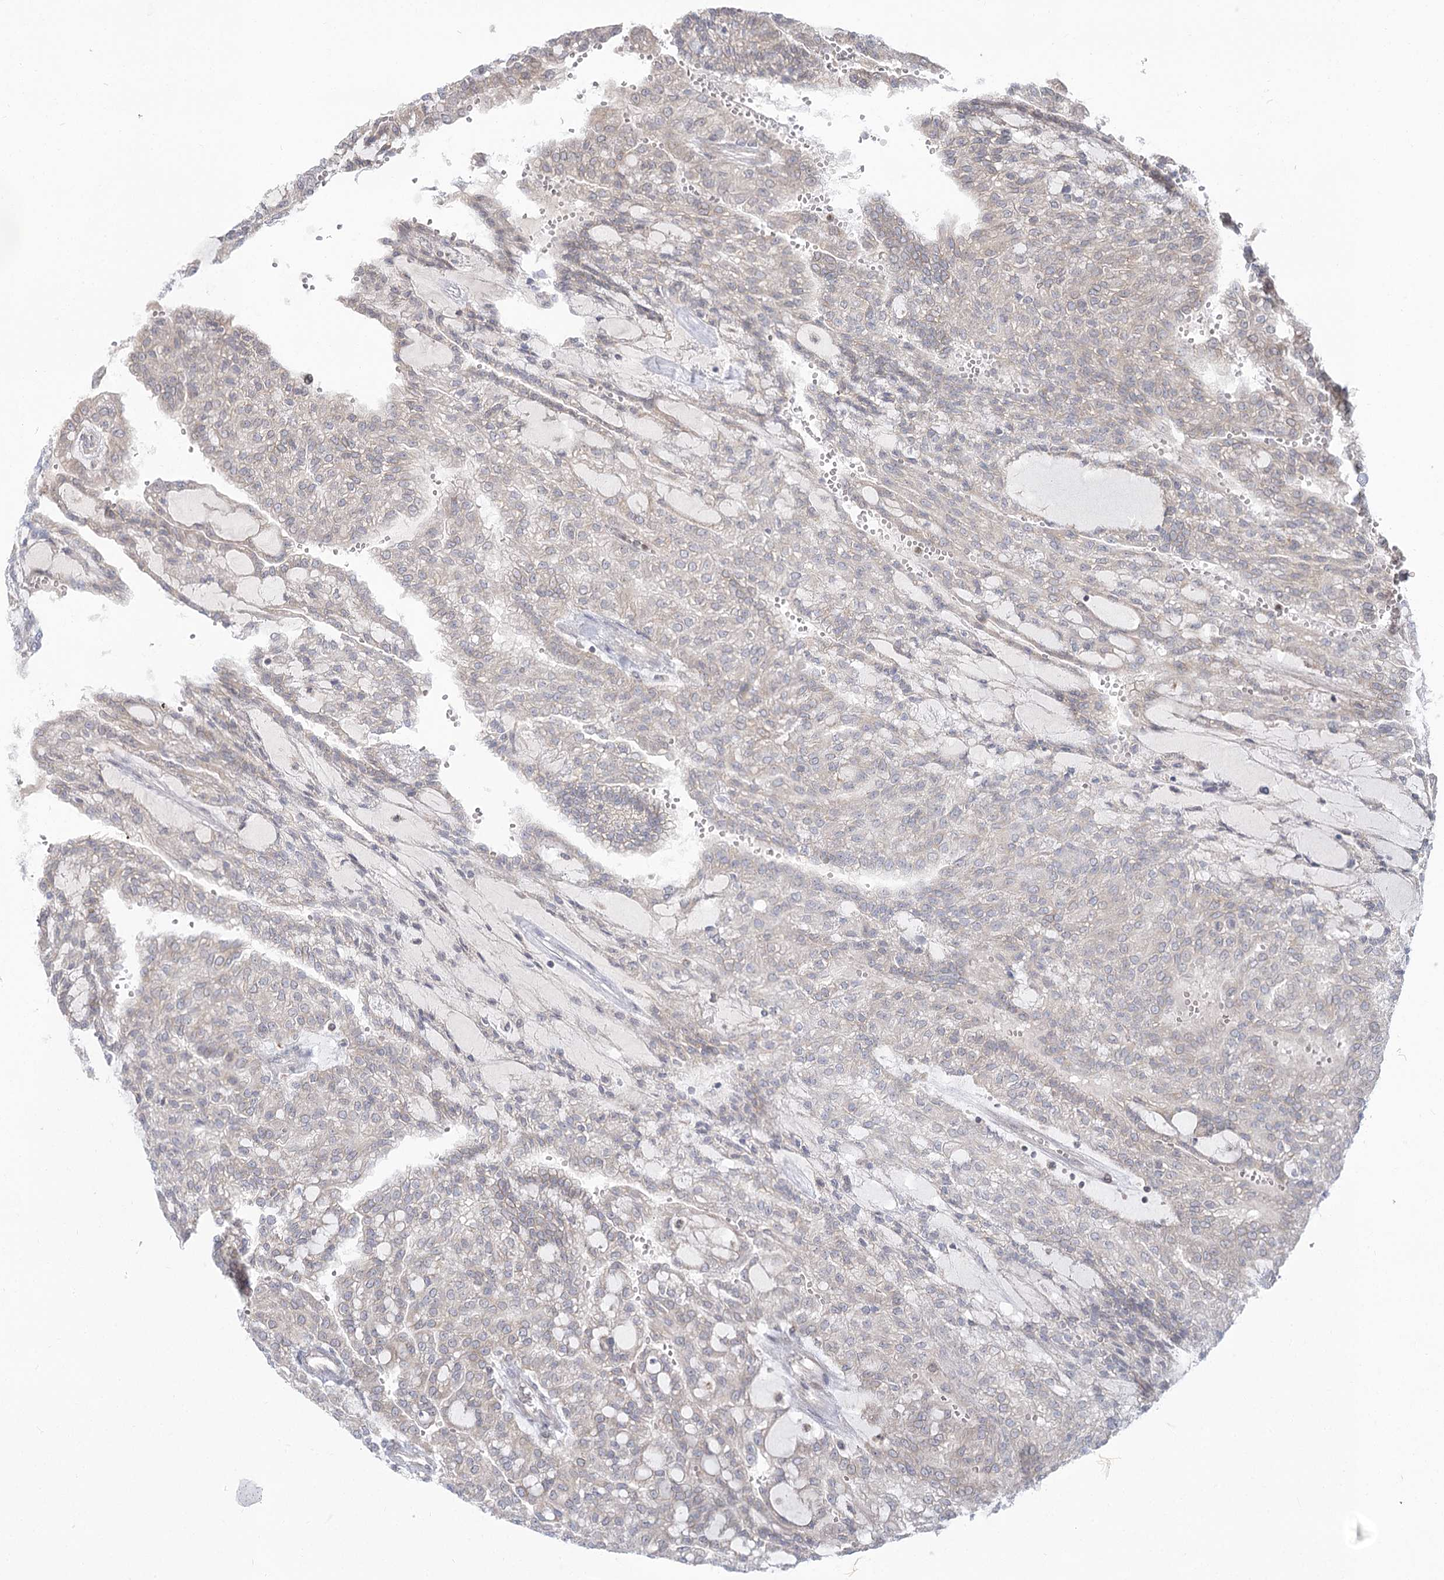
{"staining": {"intensity": "negative", "quantity": "none", "location": "none"}, "tissue": "renal cancer", "cell_type": "Tumor cells", "image_type": "cancer", "snomed": [{"axis": "morphology", "description": "Adenocarcinoma, NOS"}, {"axis": "topography", "description": "Kidney"}], "caption": "Tumor cells show no significant protein expression in renal cancer.", "gene": "MTMR3", "patient": {"sex": "male", "age": 63}}